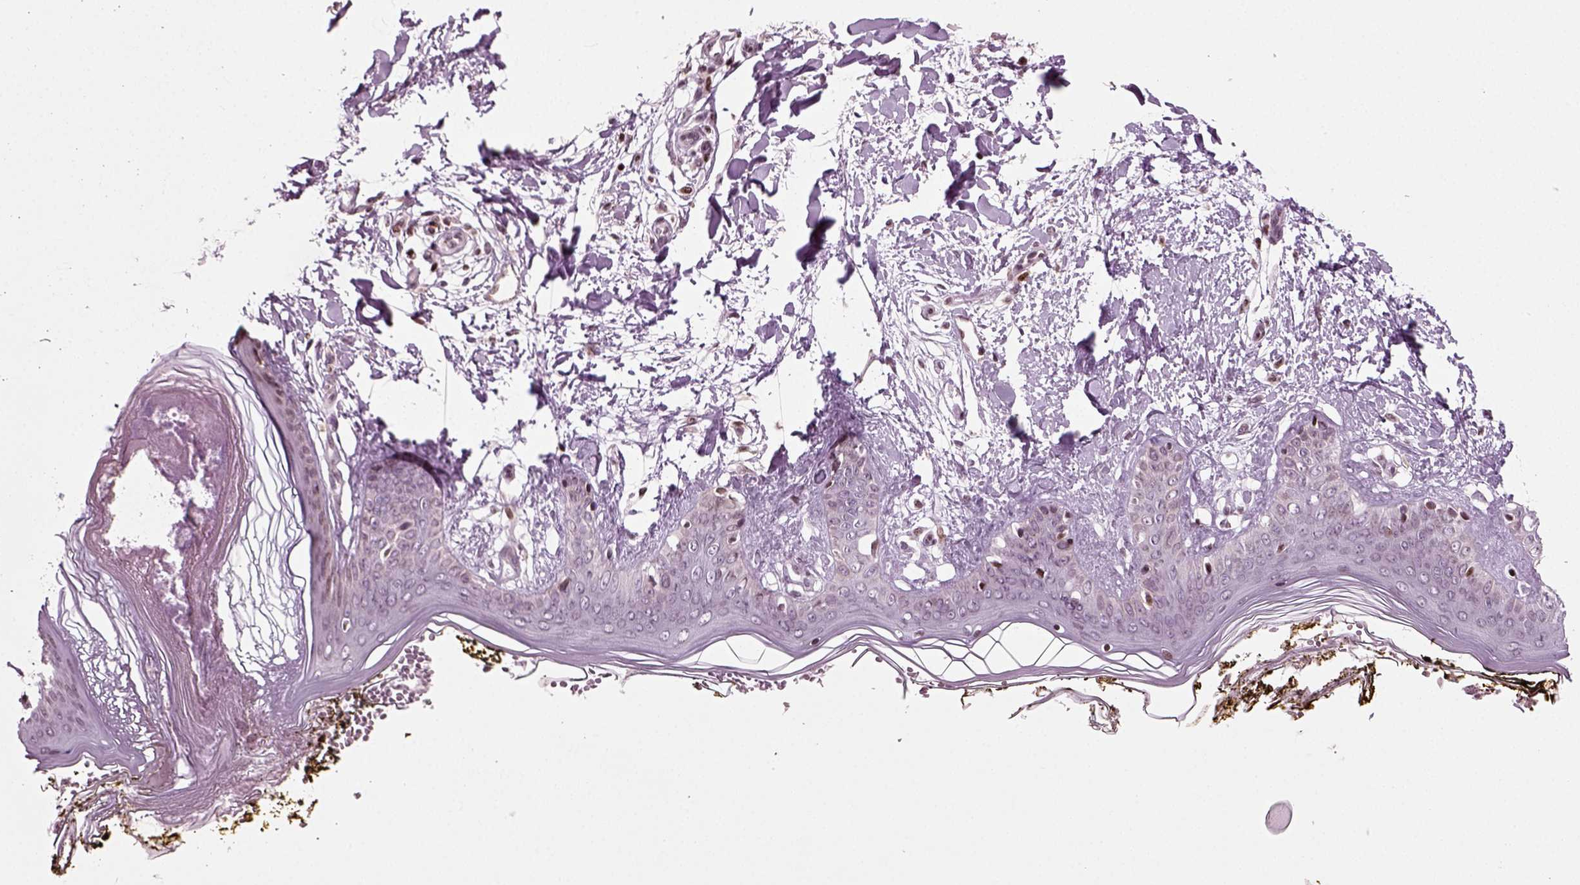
{"staining": {"intensity": "negative", "quantity": "none", "location": "none"}, "tissue": "skin", "cell_type": "Fibroblasts", "image_type": "normal", "snomed": [{"axis": "morphology", "description": "Normal tissue, NOS"}, {"axis": "topography", "description": "Skin"}], "caption": "Immunohistochemistry (IHC) micrograph of normal skin: human skin stained with DAB exhibits no significant protein staining in fibroblasts.", "gene": "HEYL", "patient": {"sex": "female", "age": 34}}